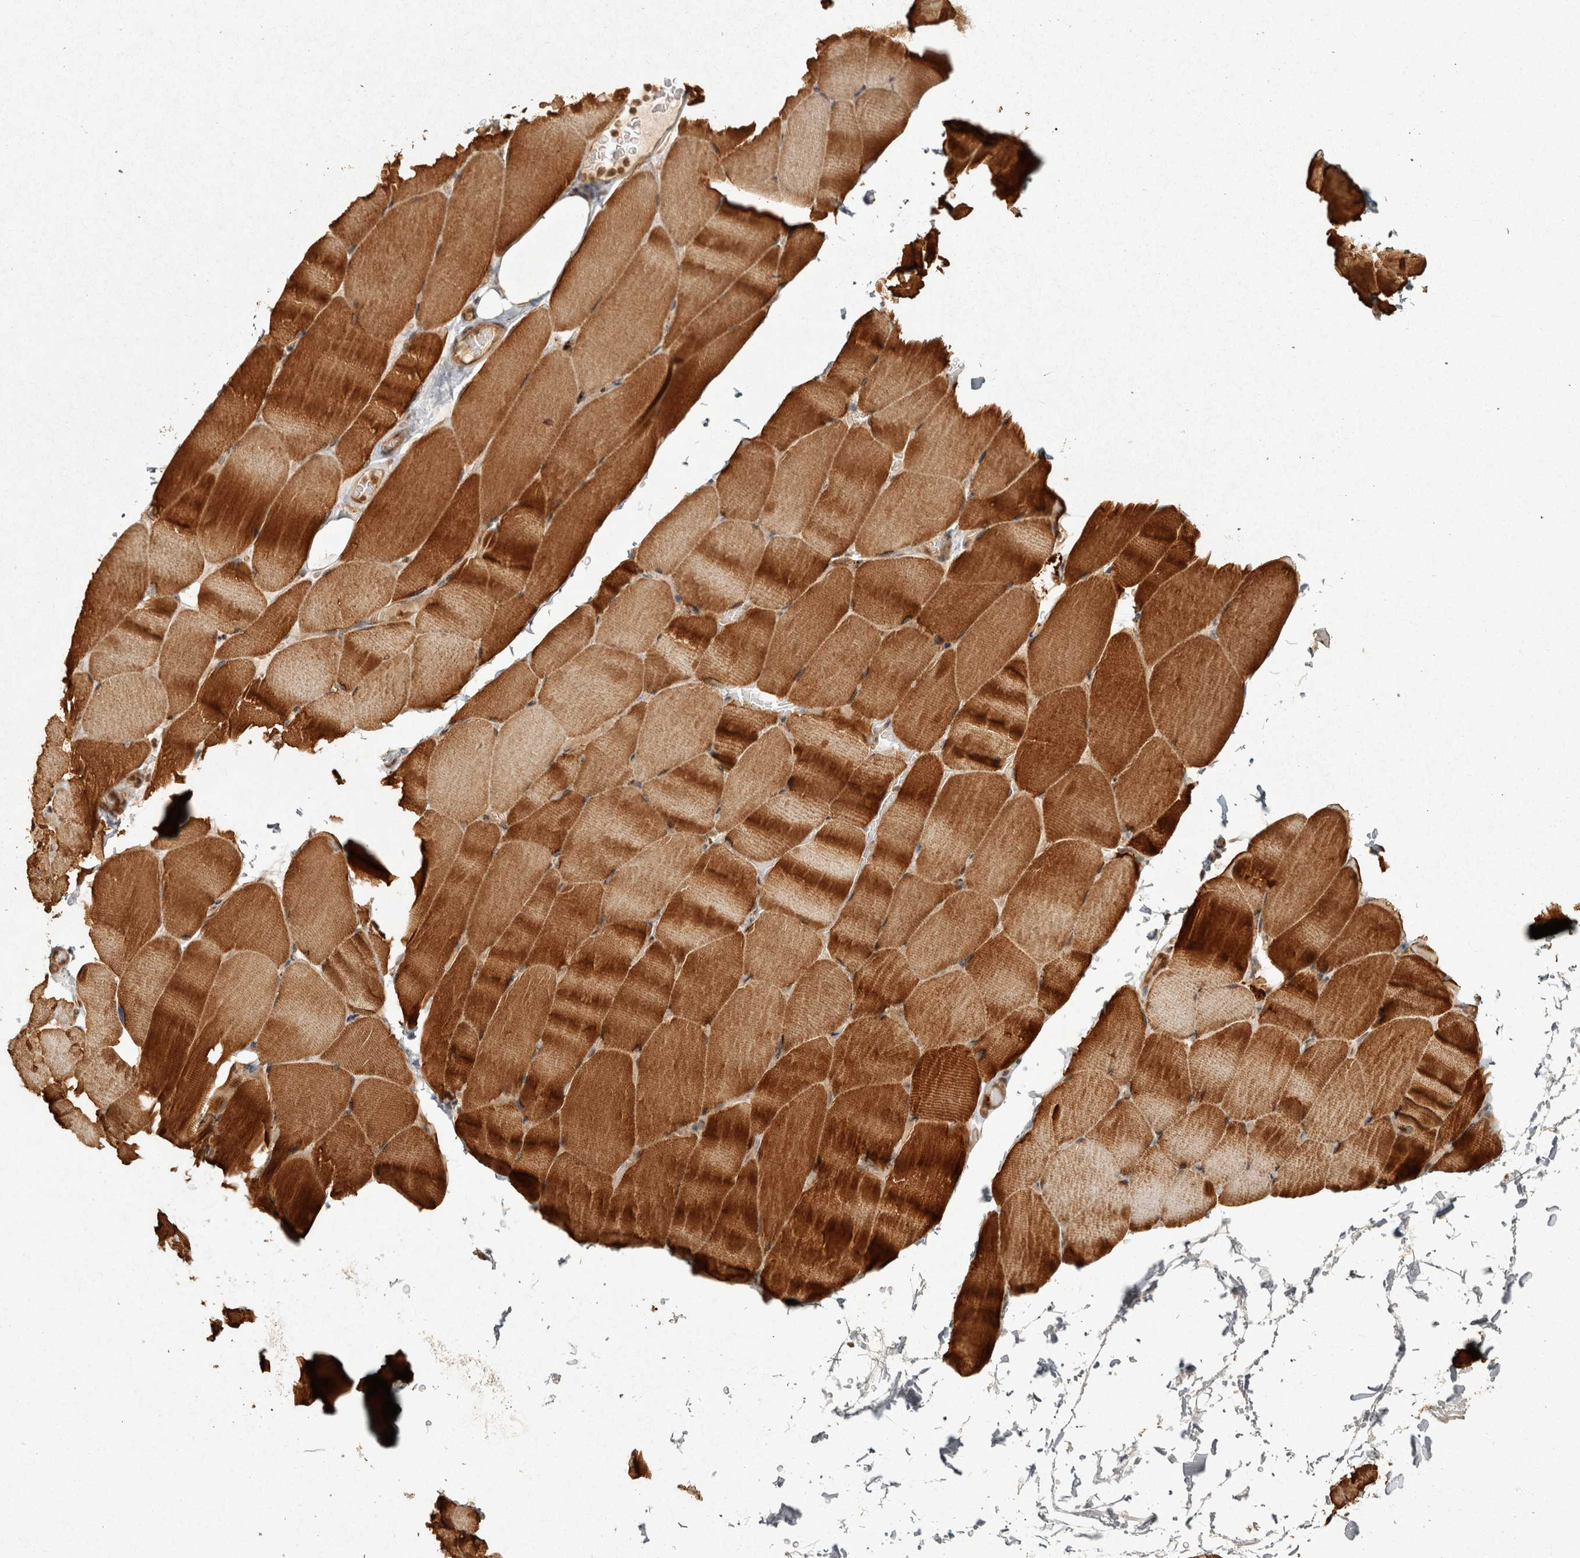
{"staining": {"intensity": "strong", "quantity": ">75%", "location": "cytoplasmic/membranous"}, "tissue": "skeletal muscle", "cell_type": "Myocytes", "image_type": "normal", "snomed": [{"axis": "morphology", "description": "Normal tissue, NOS"}, {"axis": "topography", "description": "Skeletal muscle"}, {"axis": "topography", "description": "Parathyroid gland"}], "caption": "Unremarkable skeletal muscle was stained to show a protein in brown. There is high levels of strong cytoplasmic/membranous positivity in about >75% of myocytes. (DAB IHC, brown staining for protein, blue staining for nuclei).", "gene": "CAMSAP2", "patient": {"sex": "female", "age": 37}}